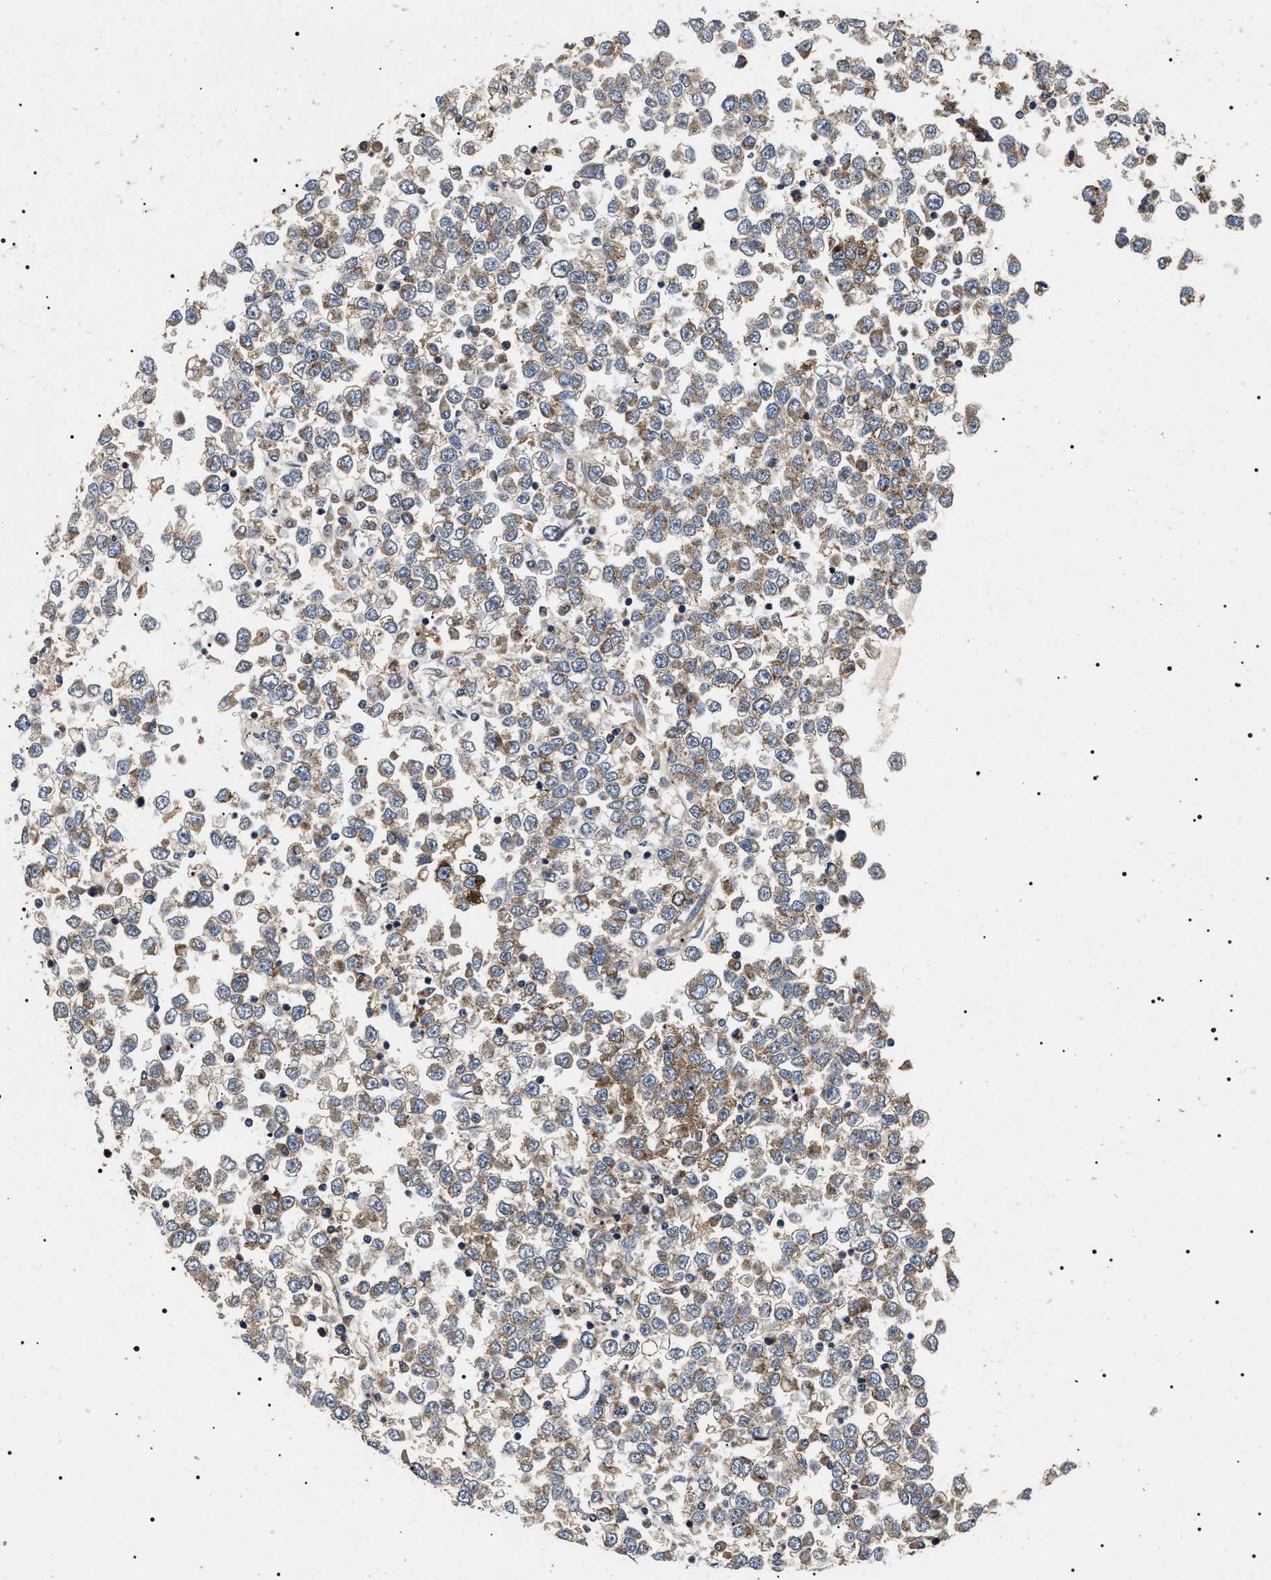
{"staining": {"intensity": "weak", "quantity": ">75%", "location": "cytoplasmic/membranous"}, "tissue": "testis cancer", "cell_type": "Tumor cells", "image_type": "cancer", "snomed": [{"axis": "morphology", "description": "Seminoma, NOS"}, {"axis": "topography", "description": "Testis"}], "caption": "Human testis cancer stained with a brown dye reveals weak cytoplasmic/membranous positive positivity in about >75% of tumor cells.", "gene": "OXSM", "patient": {"sex": "male", "age": 65}}